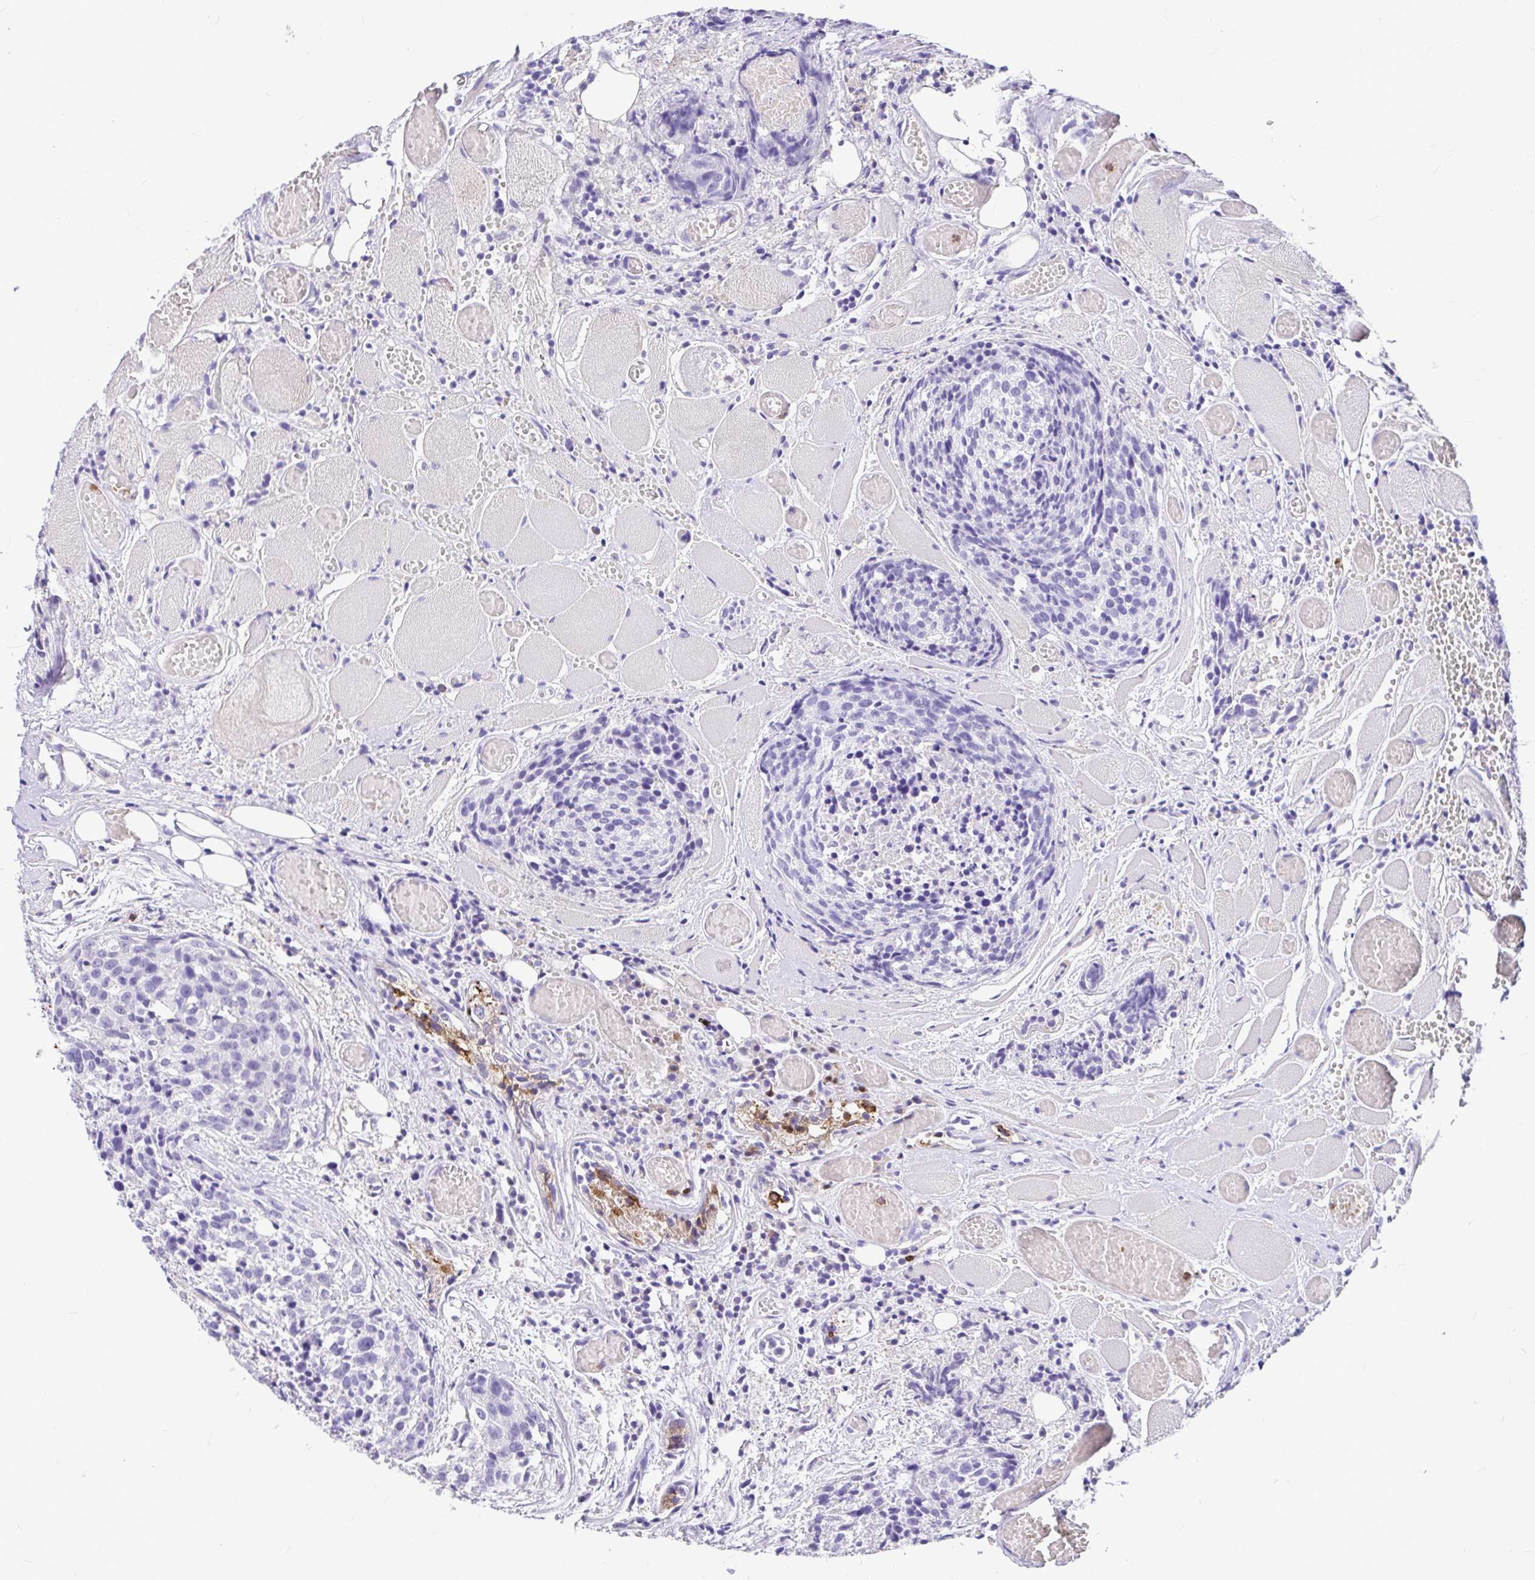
{"staining": {"intensity": "negative", "quantity": "none", "location": "none"}, "tissue": "head and neck cancer", "cell_type": "Tumor cells", "image_type": "cancer", "snomed": [{"axis": "morphology", "description": "Squamous cell carcinoma, NOS"}, {"axis": "topography", "description": "Oral tissue"}, {"axis": "topography", "description": "Head-Neck"}], "caption": "A high-resolution image shows IHC staining of head and neck cancer (squamous cell carcinoma), which shows no significant positivity in tumor cells. (IHC, brightfield microscopy, high magnification).", "gene": "CLEC1B", "patient": {"sex": "male", "age": 64}}